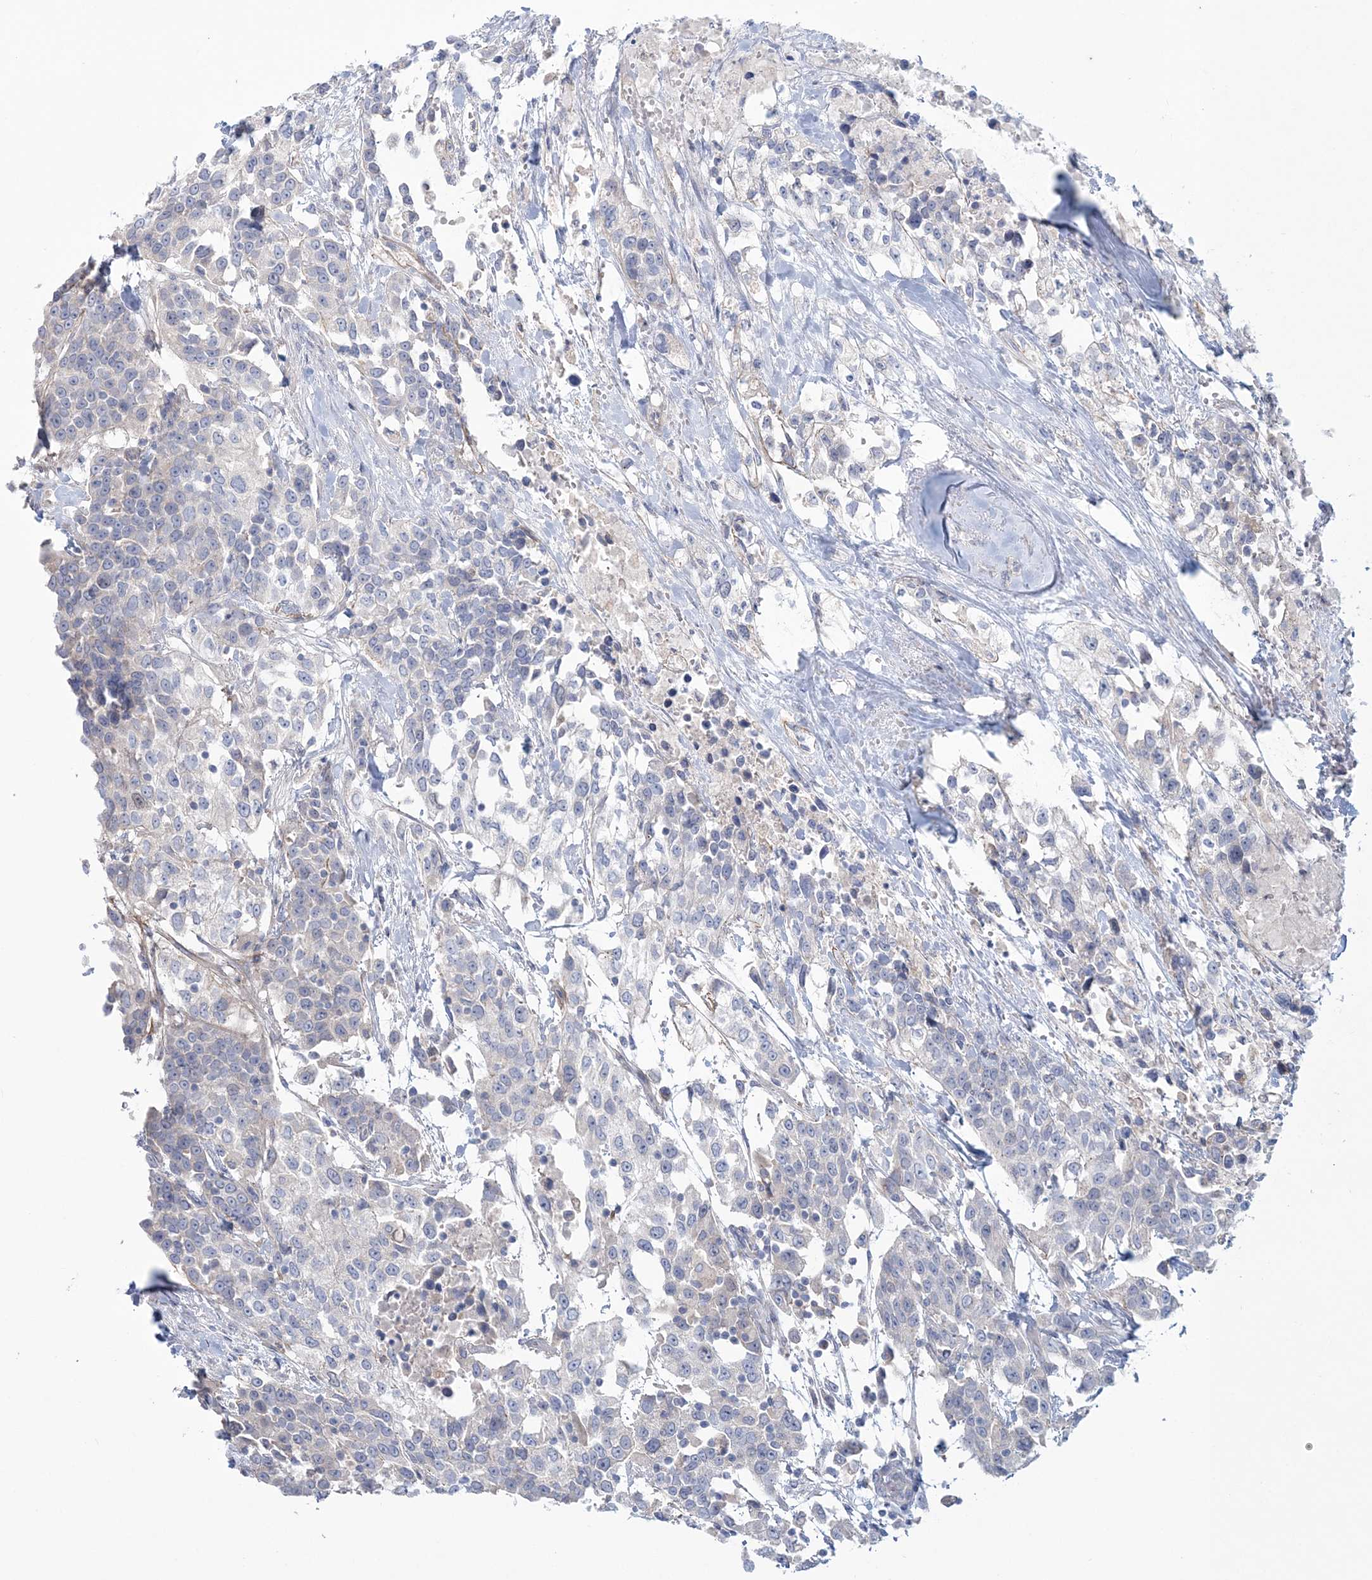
{"staining": {"intensity": "negative", "quantity": "none", "location": "none"}, "tissue": "urothelial cancer", "cell_type": "Tumor cells", "image_type": "cancer", "snomed": [{"axis": "morphology", "description": "Urothelial carcinoma, High grade"}, {"axis": "topography", "description": "Urinary bladder"}], "caption": "IHC of urothelial cancer displays no positivity in tumor cells.", "gene": "ADGB", "patient": {"sex": "female", "age": 80}}